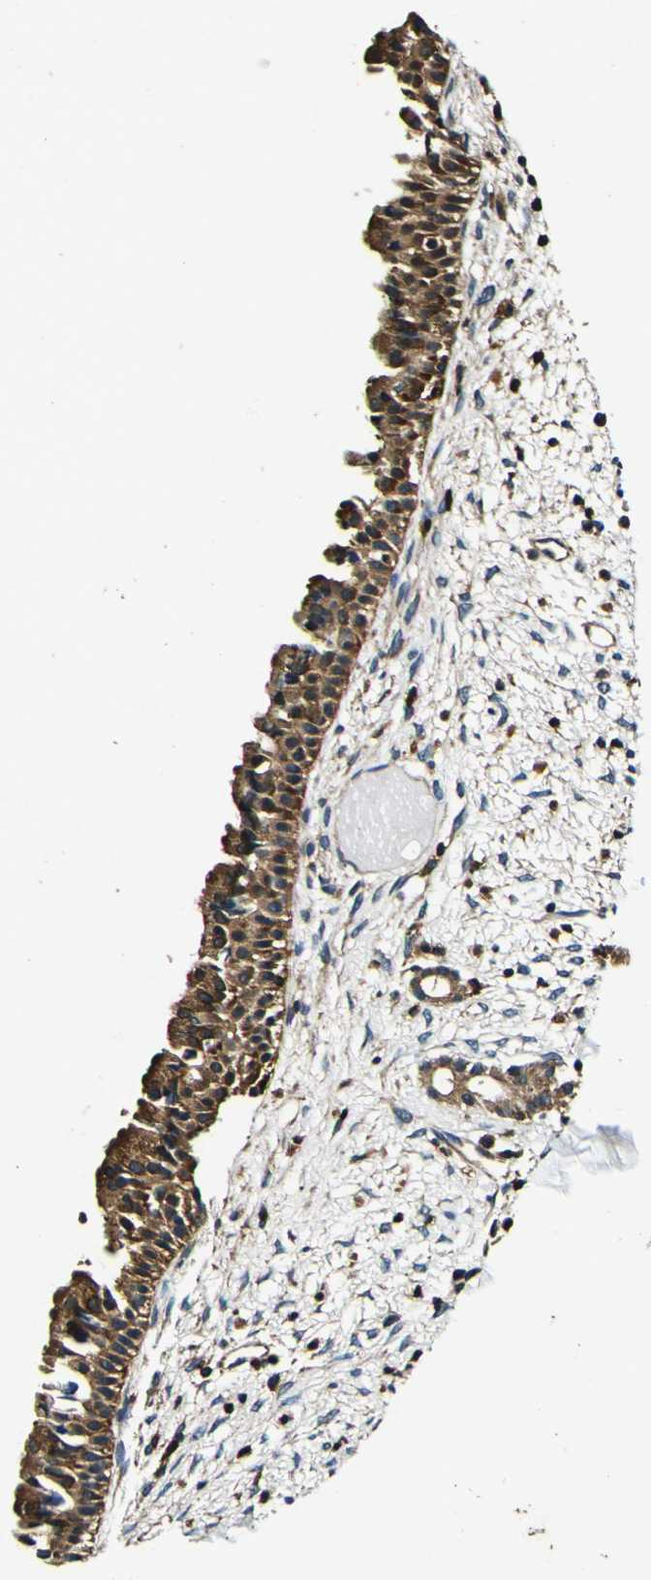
{"staining": {"intensity": "strong", "quantity": ">75%", "location": "cytoplasmic/membranous"}, "tissue": "nasopharynx", "cell_type": "Respiratory epithelial cells", "image_type": "normal", "snomed": [{"axis": "morphology", "description": "Normal tissue, NOS"}, {"axis": "topography", "description": "Nasopharynx"}], "caption": "Immunohistochemistry of unremarkable nasopharynx demonstrates high levels of strong cytoplasmic/membranous staining in approximately >75% of respiratory epithelial cells. Ihc stains the protein of interest in brown and the nuclei are stained blue.", "gene": "RHOT2", "patient": {"sex": "male", "age": 22}}